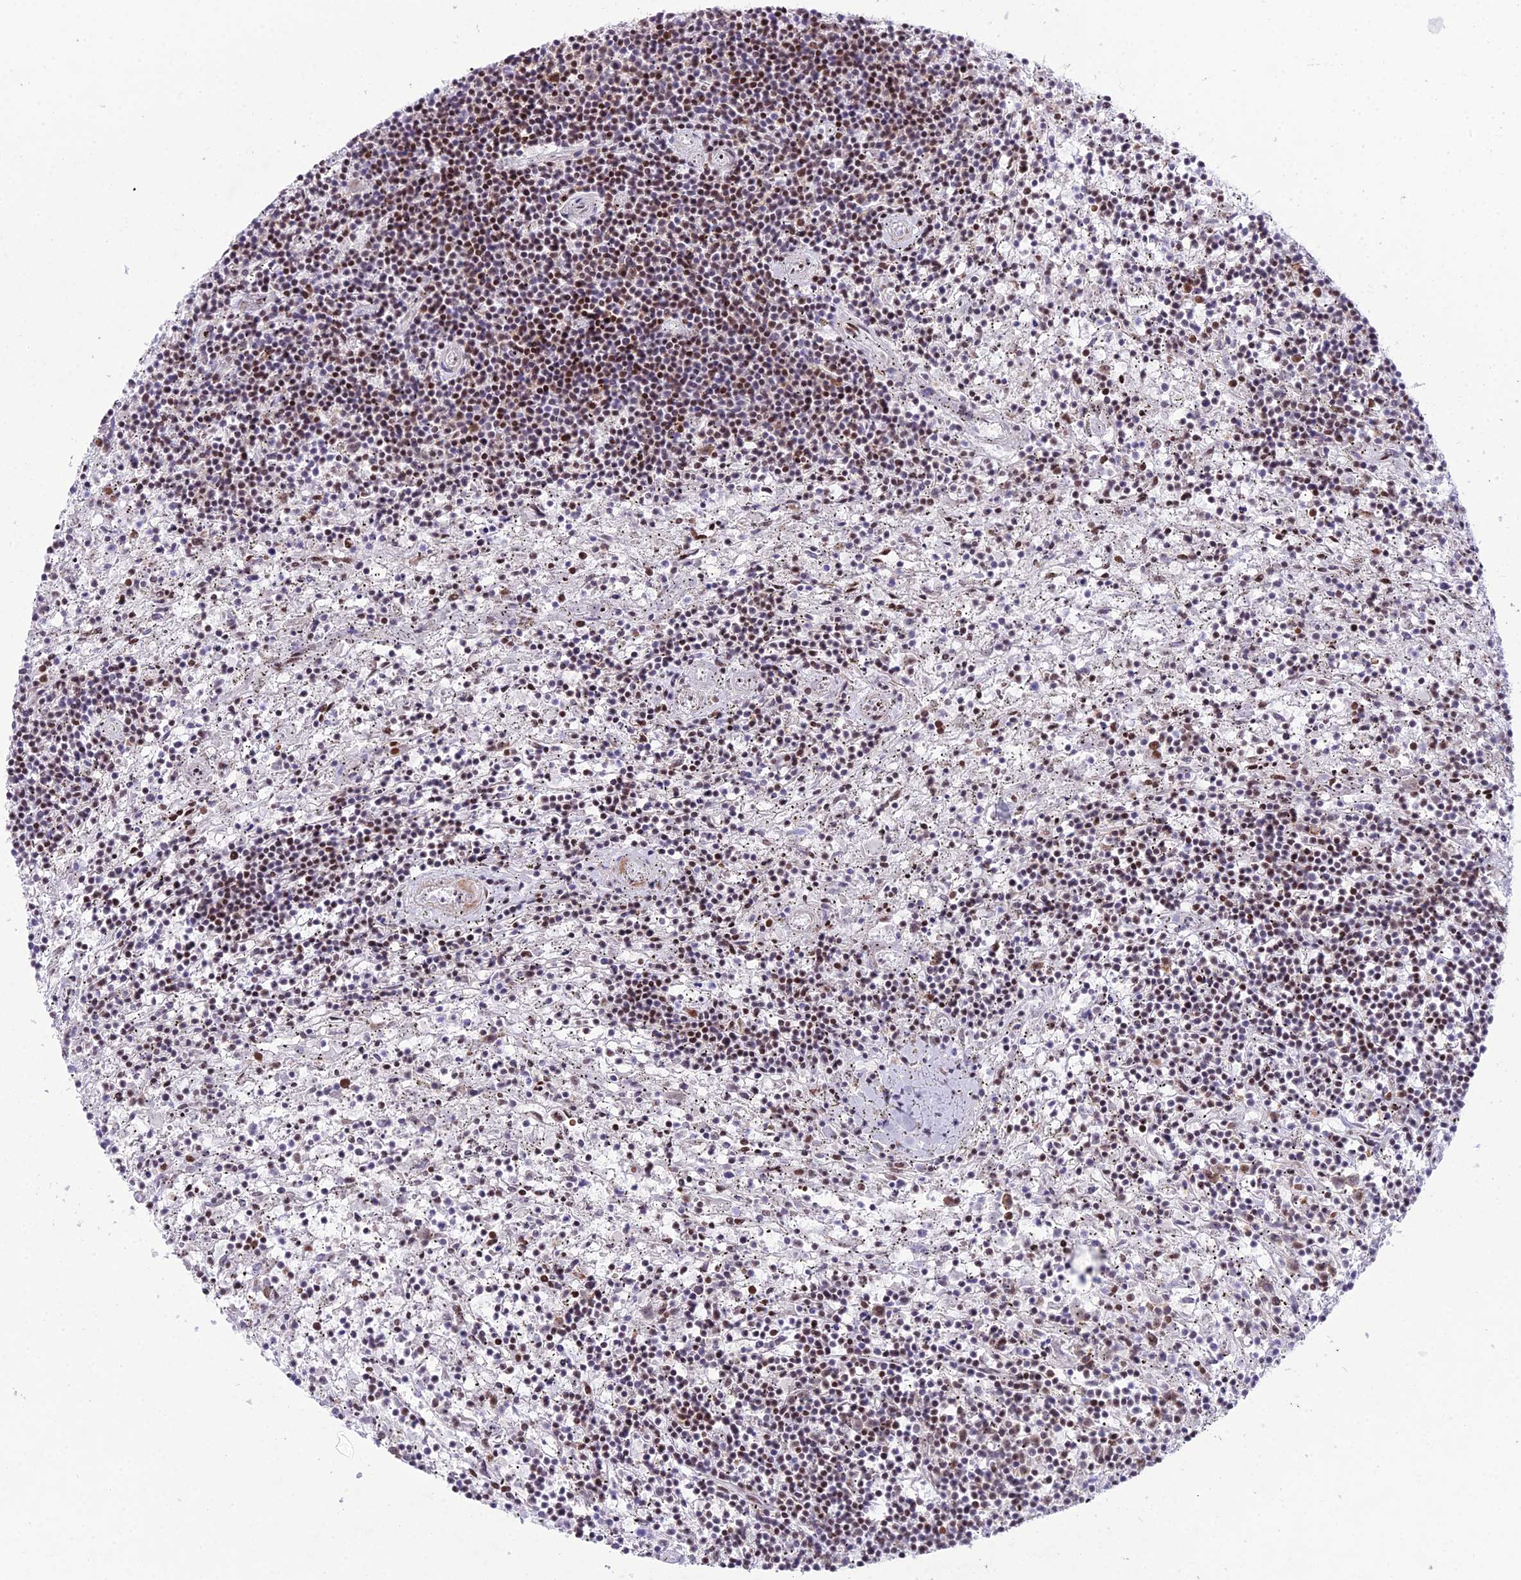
{"staining": {"intensity": "weak", "quantity": "<25%", "location": "nuclear"}, "tissue": "lymphoma", "cell_type": "Tumor cells", "image_type": "cancer", "snomed": [{"axis": "morphology", "description": "Malignant lymphoma, non-Hodgkin's type, Low grade"}, {"axis": "topography", "description": "Spleen"}], "caption": "The image demonstrates no staining of tumor cells in low-grade malignant lymphoma, non-Hodgkin's type.", "gene": "RNPS1", "patient": {"sex": "male", "age": 76}}